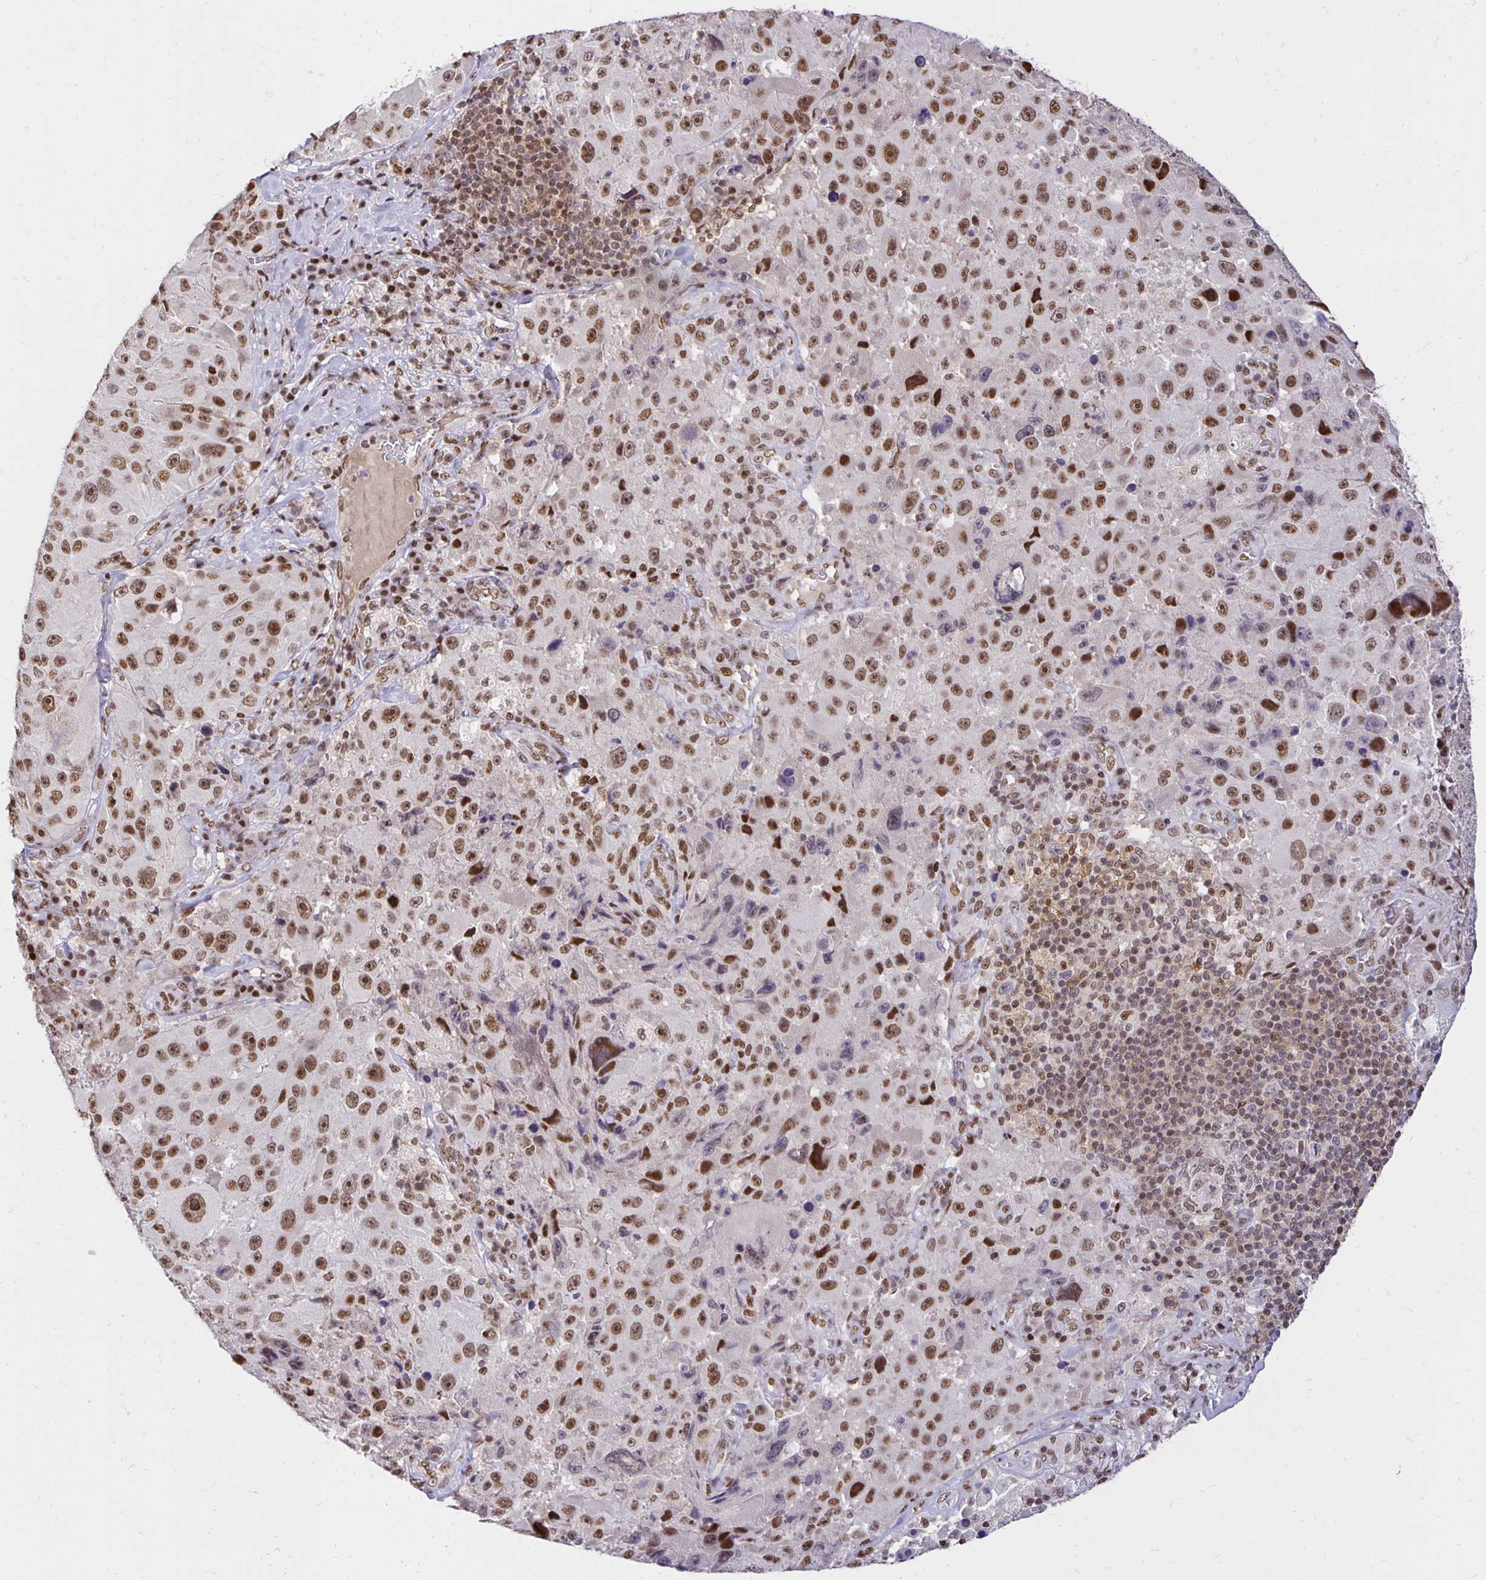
{"staining": {"intensity": "moderate", "quantity": ">75%", "location": "nuclear"}, "tissue": "melanoma", "cell_type": "Tumor cells", "image_type": "cancer", "snomed": [{"axis": "morphology", "description": "Malignant melanoma, Metastatic site"}, {"axis": "topography", "description": "Lymph node"}], "caption": "High-magnification brightfield microscopy of malignant melanoma (metastatic site) stained with DAB (3,3'-diaminobenzidine) (brown) and counterstained with hematoxylin (blue). tumor cells exhibit moderate nuclear positivity is identified in about>75% of cells.", "gene": "ZNF579", "patient": {"sex": "male", "age": 62}}